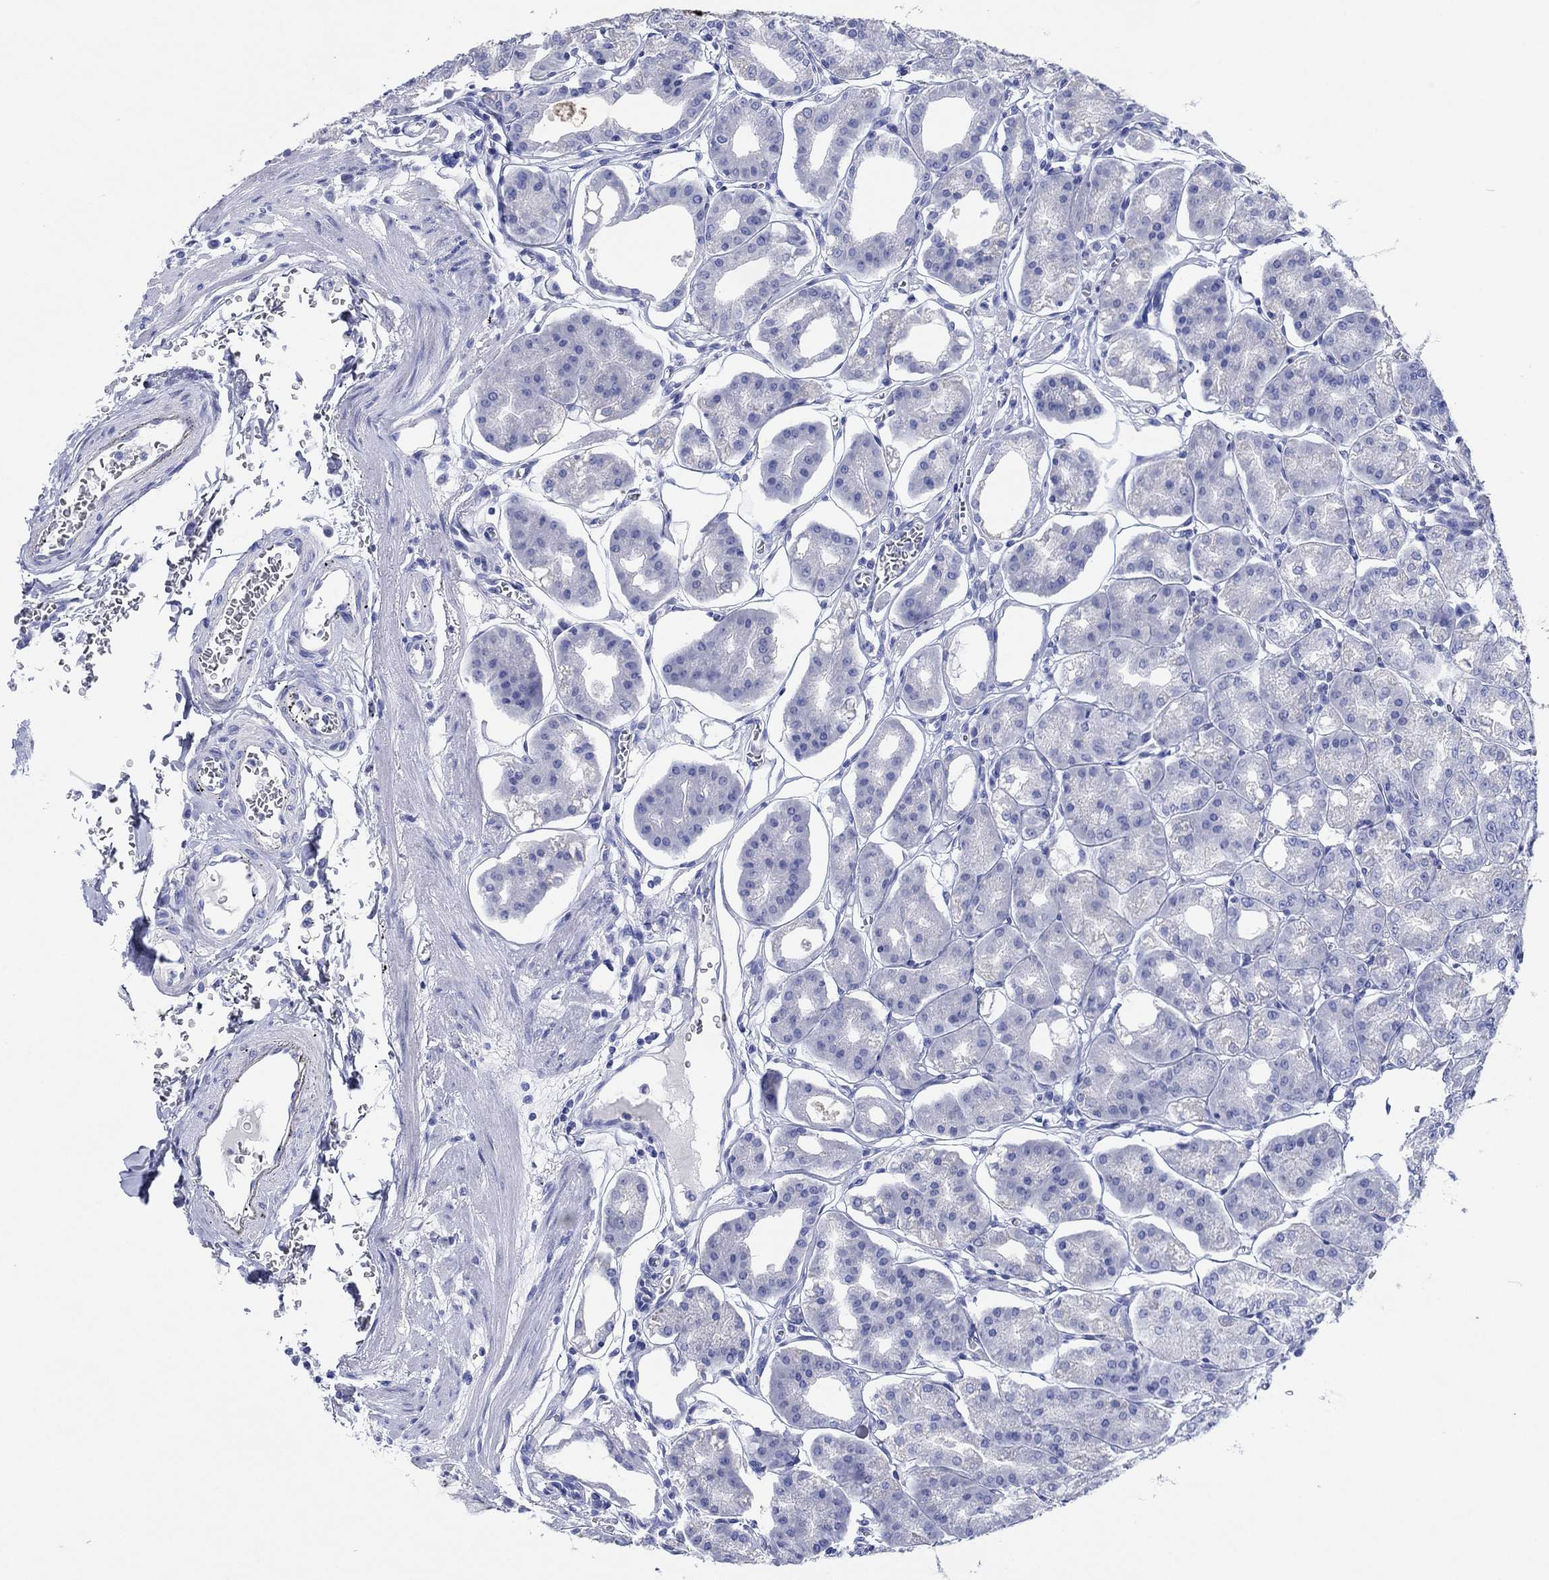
{"staining": {"intensity": "weak", "quantity": "<25%", "location": "cytoplasmic/membranous"}, "tissue": "stomach", "cell_type": "Glandular cells", "image_type": "normal", "snomed": [{"axis": "morphology", "description": "Normal tissue, NOS"}, {"axis": "topography", "description": "Stomach, lower"}], "caption": "Image shows no protein expression in glandular cells of unremarkable stomach.", "gene": "HCRT", "patient": {"sex": "male", "age": 71}}